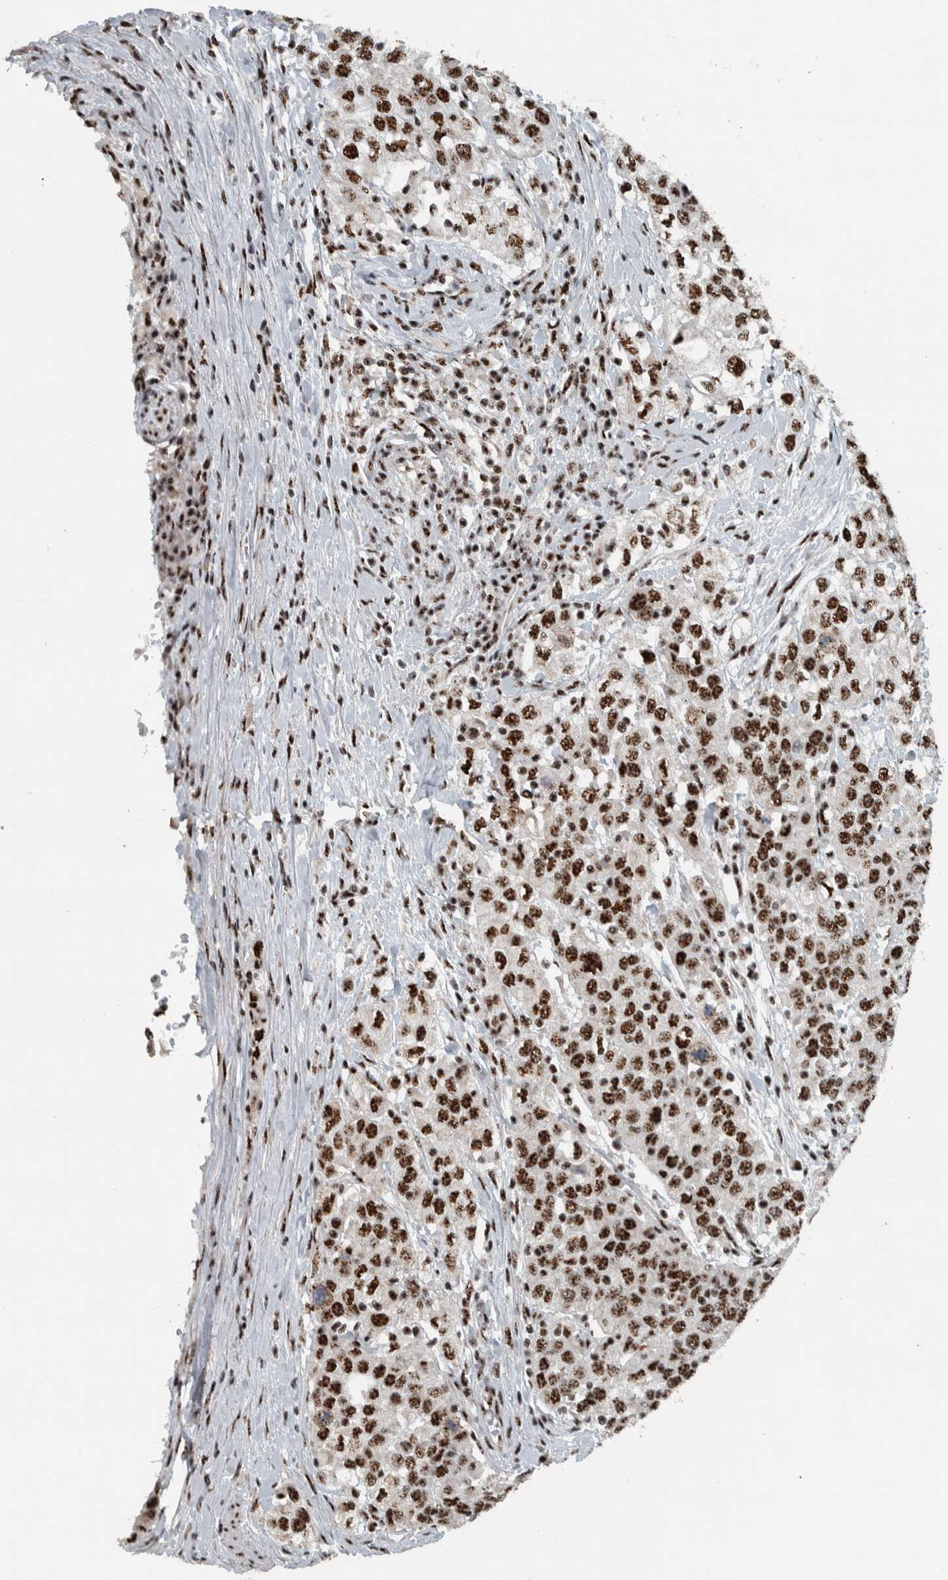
{"staining": {"intensity": "strong", "quantity": ">75%", "location": "nuclear"}, "tissue": "urothelial cancer", "cell_type": "Tumor cells", "image_type": "cancer", "snomed": [{"axis": "morphology", "description": "Urothelial carcinoma, High grade"}, {"axis": "topography", "description": "Urinary bladder"}], "caption": "Human urothelial cancer stained with a protein marker displays strong staining in tumor cells.", "gene": "SON", "patient": {"sex": "female", "age": 80}}